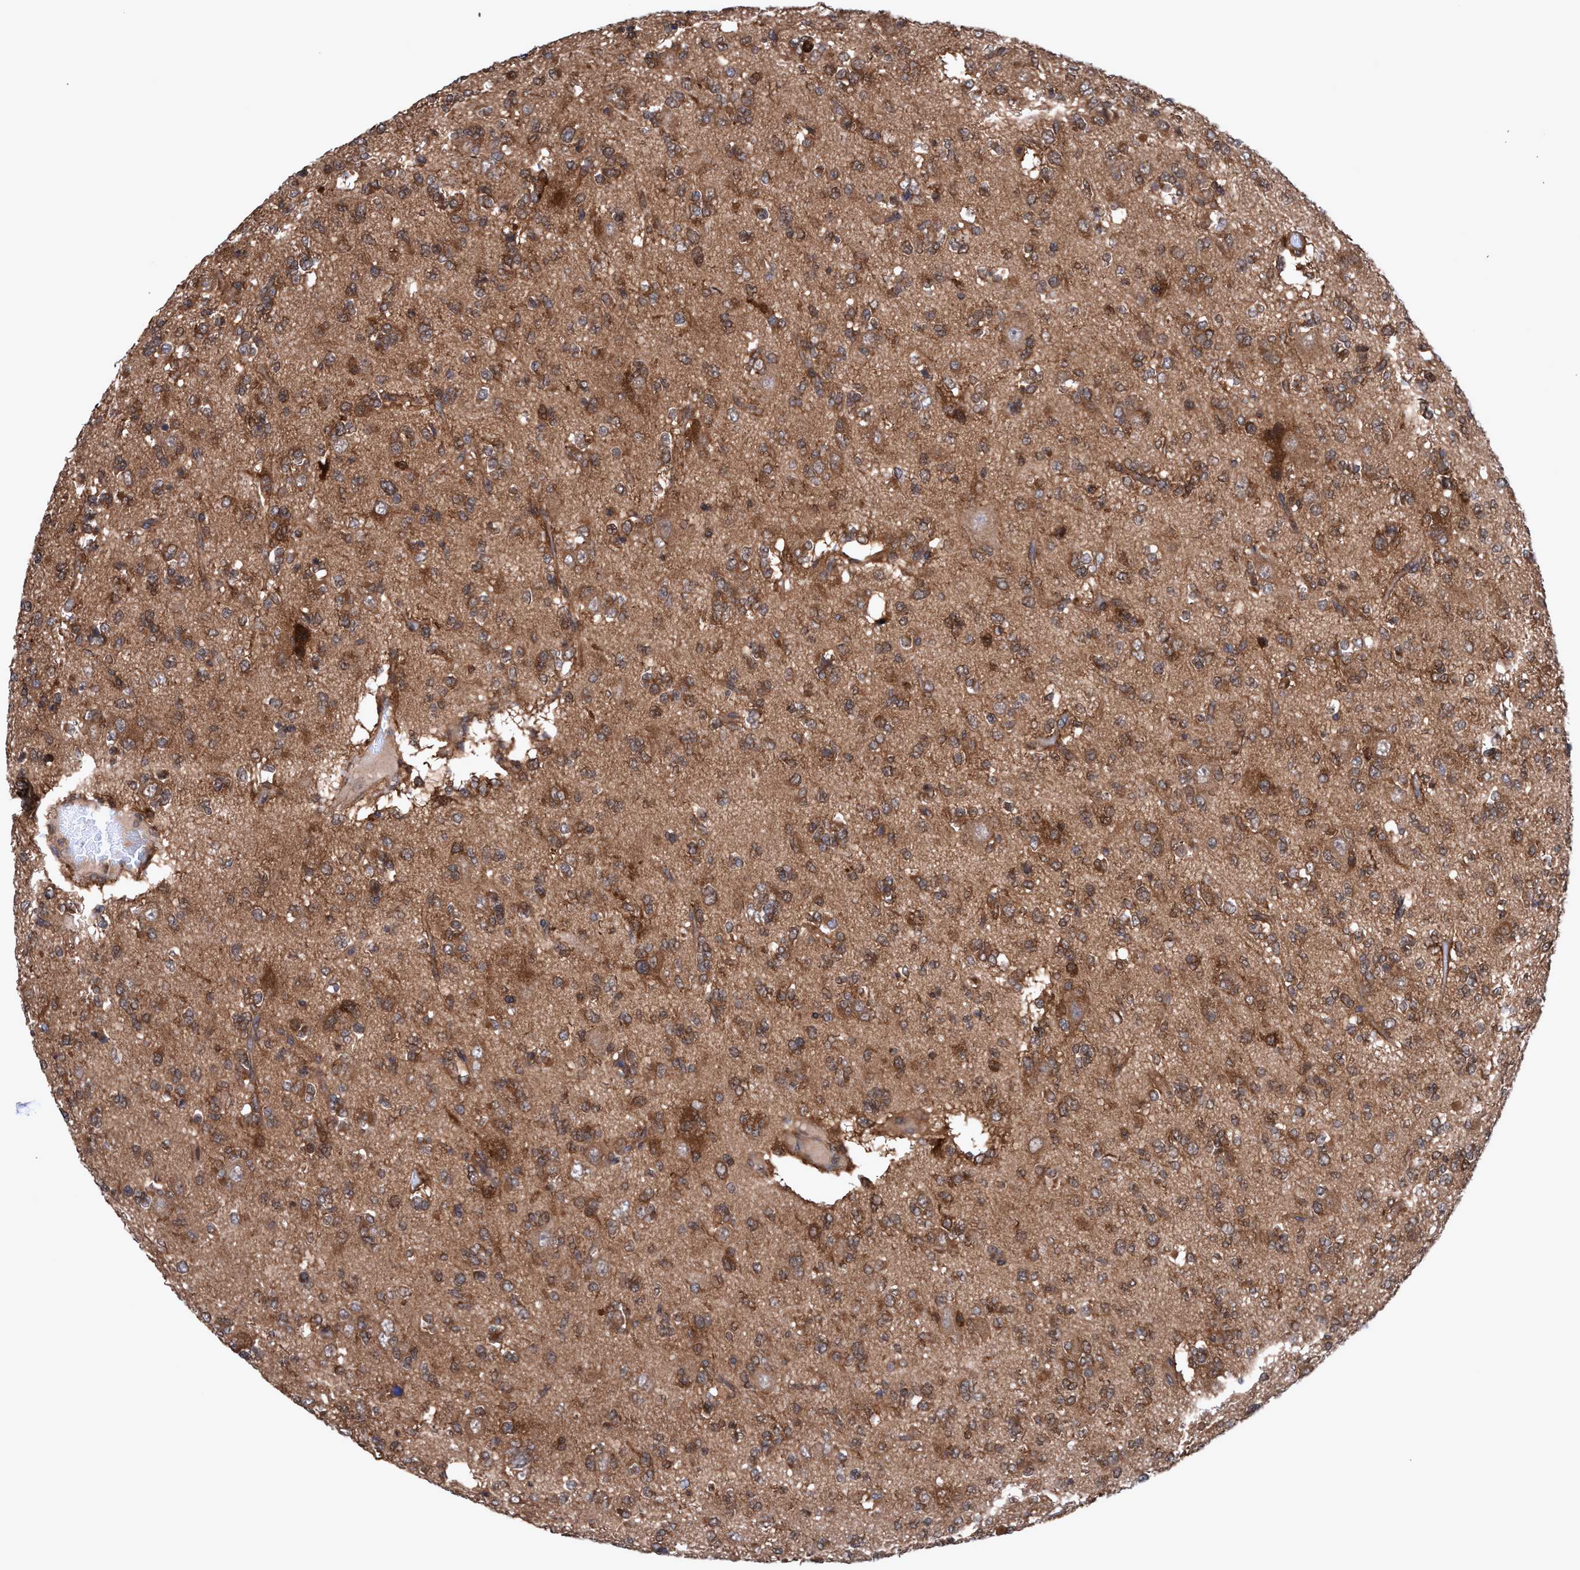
{"staining": {"intensity": "moderate", "quantity": ">75%", "location": "cytoplasmic/membranous"}, "tissue": "glioma", "cell_type": "Tumor cells", "image_type": "cancer", "snomed": [{"axis": "morphology", "description": "Glioma, malignant, Low grade"}, {"axis": "topography", "description": "Brain"}], "caption": "Protein staining of glioma tissue displays moderate cytoplasmic/membranous staining in approximately >75% of tumor cells. (DAB IHC with brightfield microscopy, high magnification).", "gene": "GLOD4", "patient": {"sex": "male", "age": 38}}